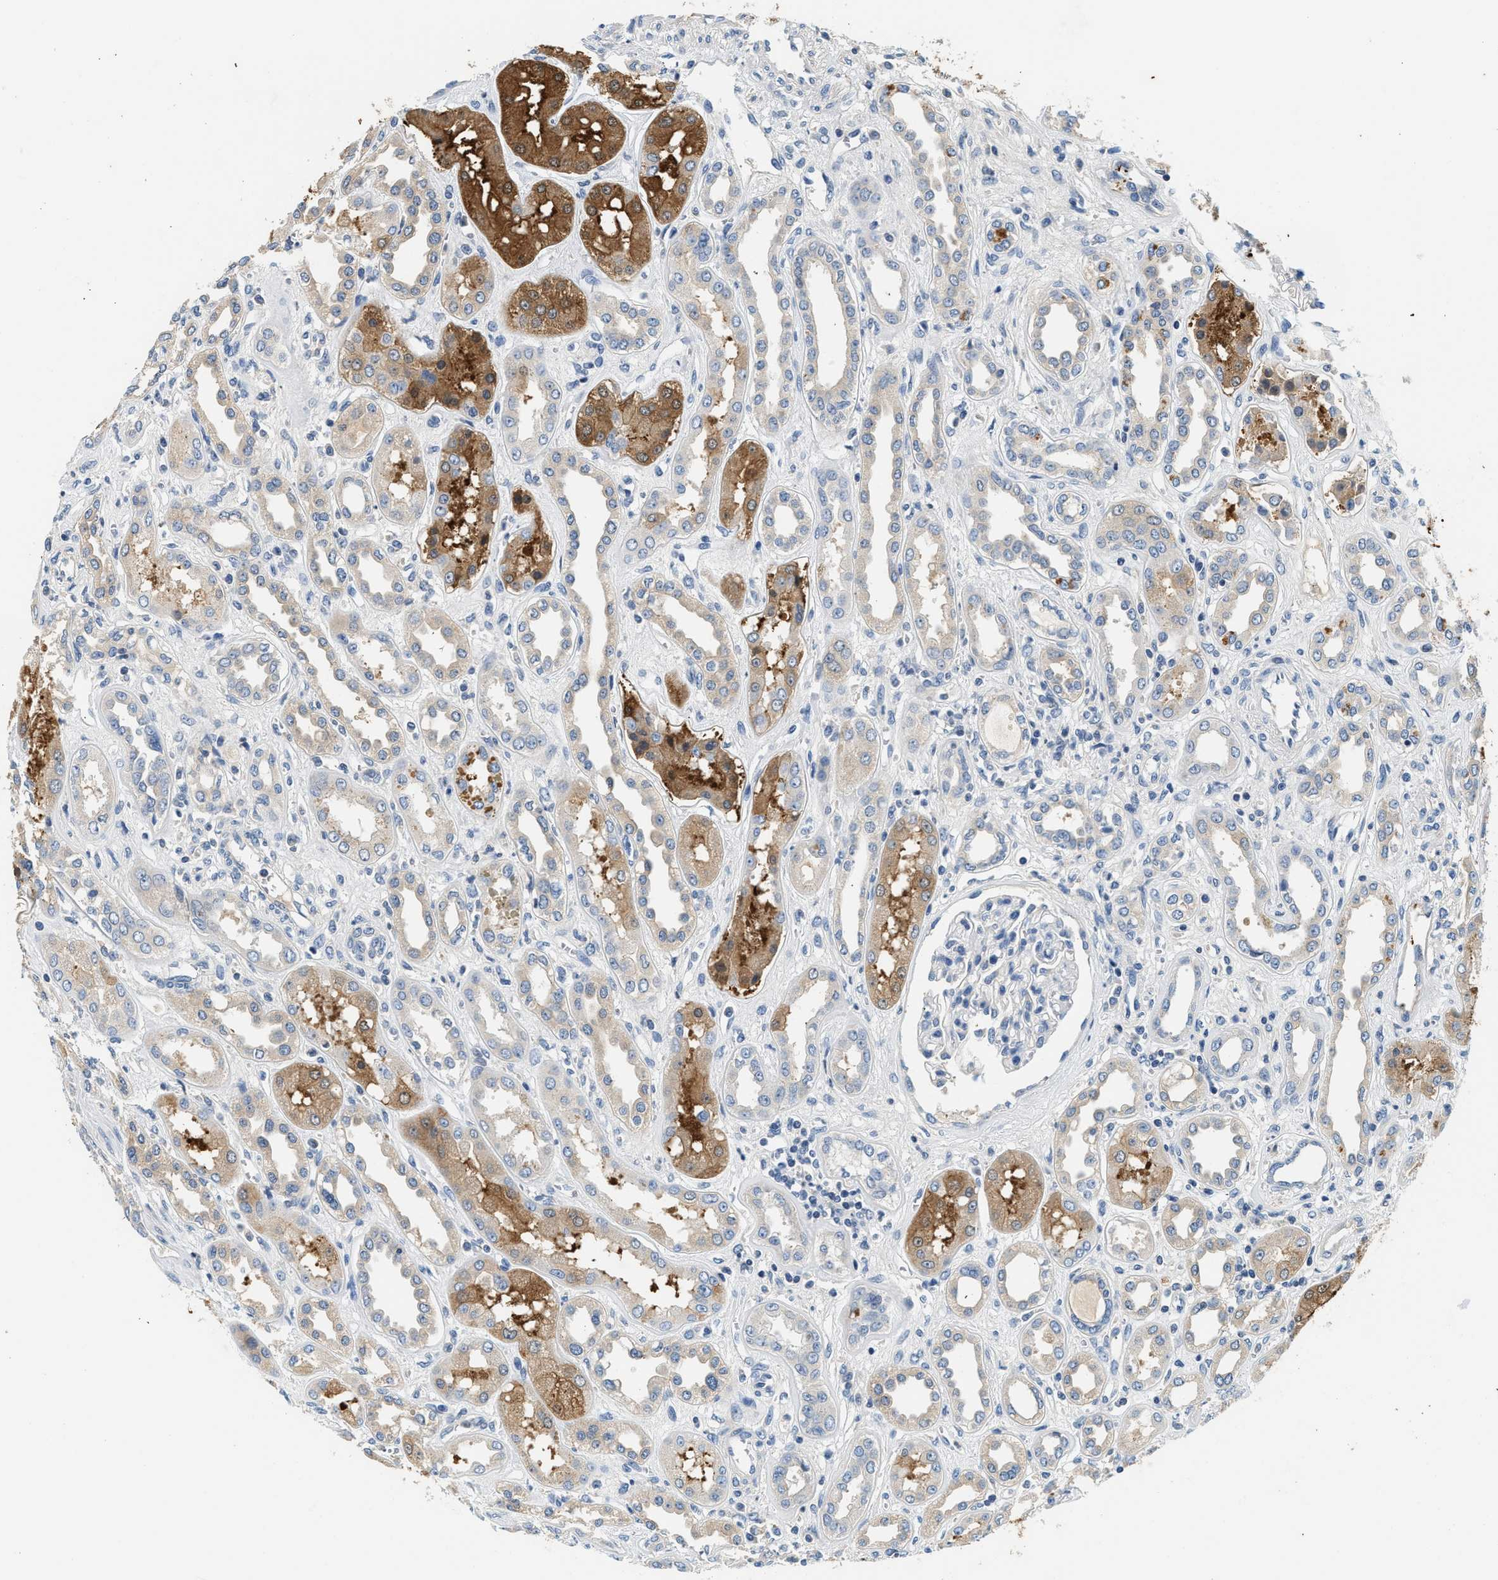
{"staining": {"intensity": "weak", "quantity": "<25%", "location": "cytoplasmic/membranous"}, "tissue": "kidney", "cell_type": "Cells in glomeruli", "image_type": "normal", "snomed": [{"axis": "morphology", "description": "Normal tissue, NOS"}, {"axis": "topography", "description": "Kidney"}], "caption": "Immunohistochemistry of benign kidney reveals no positivity in cells in glomeruli. (DAB immunohistochemistry (IHC) with hematoxylin counter stain).", "gene": "SLC35E1", "patient": {"sex": "male", "age": 59}}